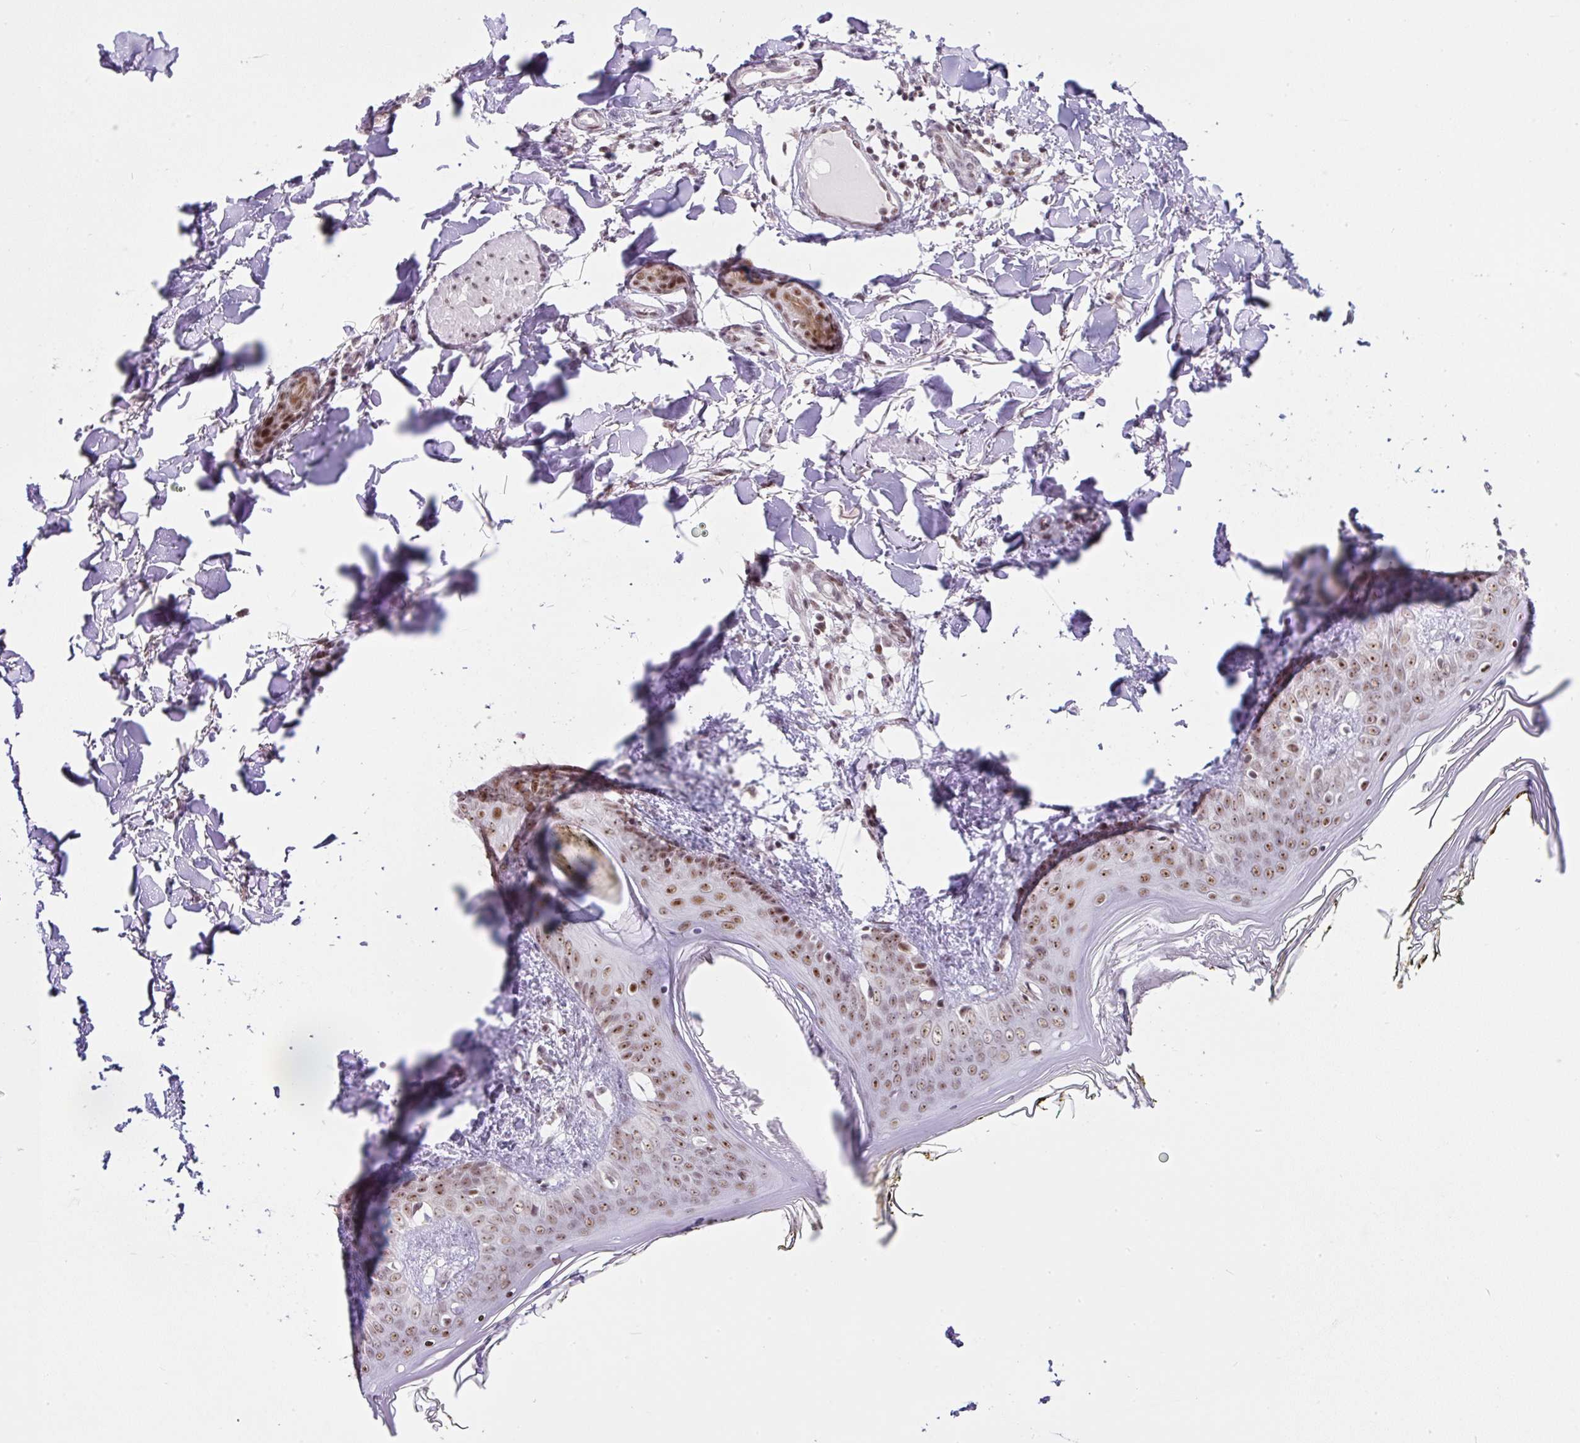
{"staining": {"intensity": "moderate", "quantity": "25%-75%", "location": "nuclear"}, "tissue": "skin", "cell_type": "Fibroblasts", "image_type": "normal", "snomed": [{"axis": "morphology", "description": "Normal tissue, NOS"}, {"axis": "topography", "description": "Skin"}], "caption": "The histopathology image demonstrates staining of unremarkable skin, revealing moderate nuclear protein expression (brown color) within fibroblasts.", "gene": "TAF1A", "patient": {"sex": "female", "age": 34}}